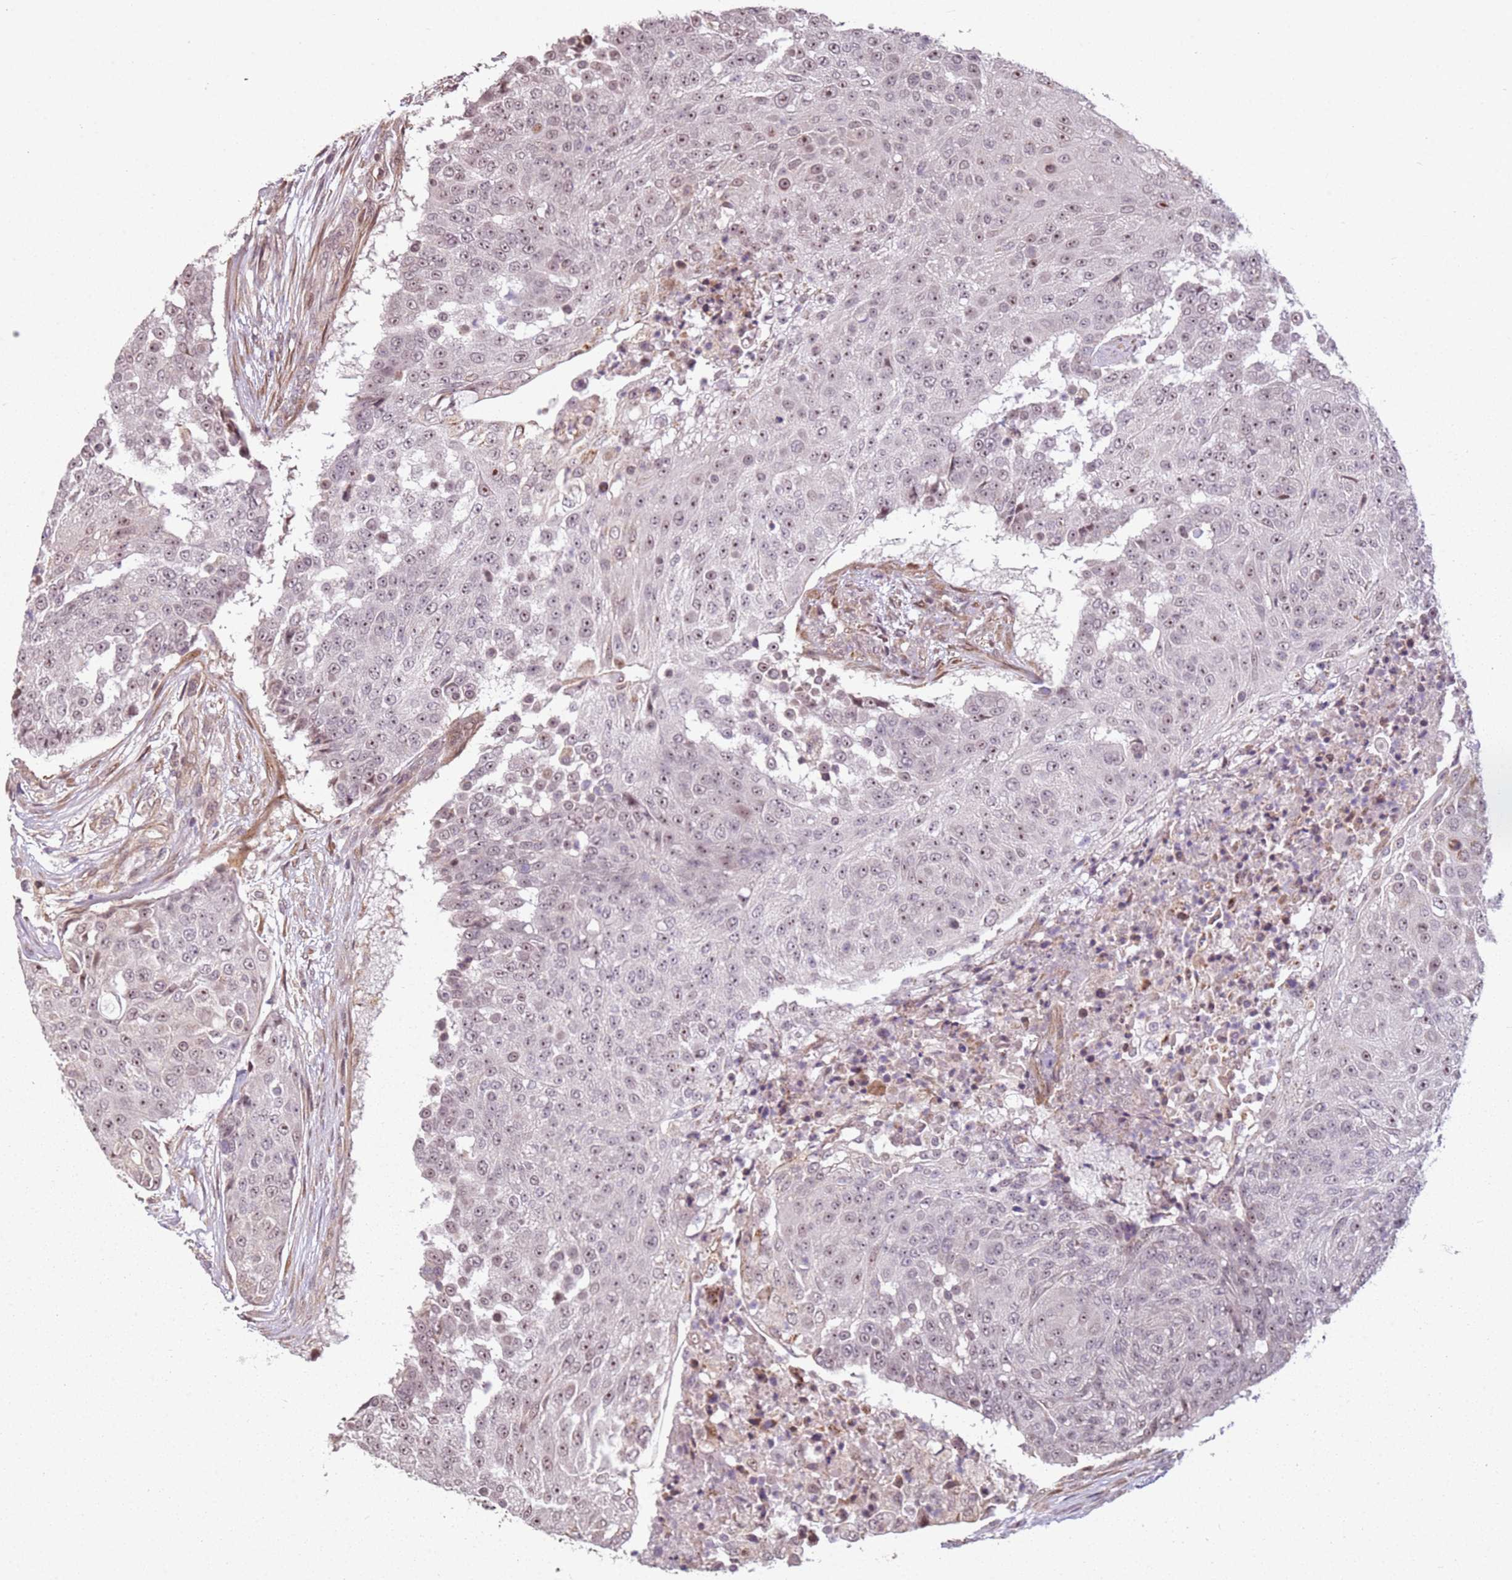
{"staining": {"intensity": "weak", "quantity": ">75%", "location": "nuclear"}, "tissue": "urothelial cancer", "cell_type": "Tumor cells", "image_type": "cancer", "snomed": [{"axis": "morphology", "description": "Urothelial carcinoma, High grade"}, {"axis": "topography", "description": "Urinary bladder"}], "caption": "Urothelial cancer was stained to show a protein in brown. There is low levels of weak nuclear expression in about >75% of tumor cells.", "gene": "CHURC1", "patient": {"sex": "female", "age": 63}}